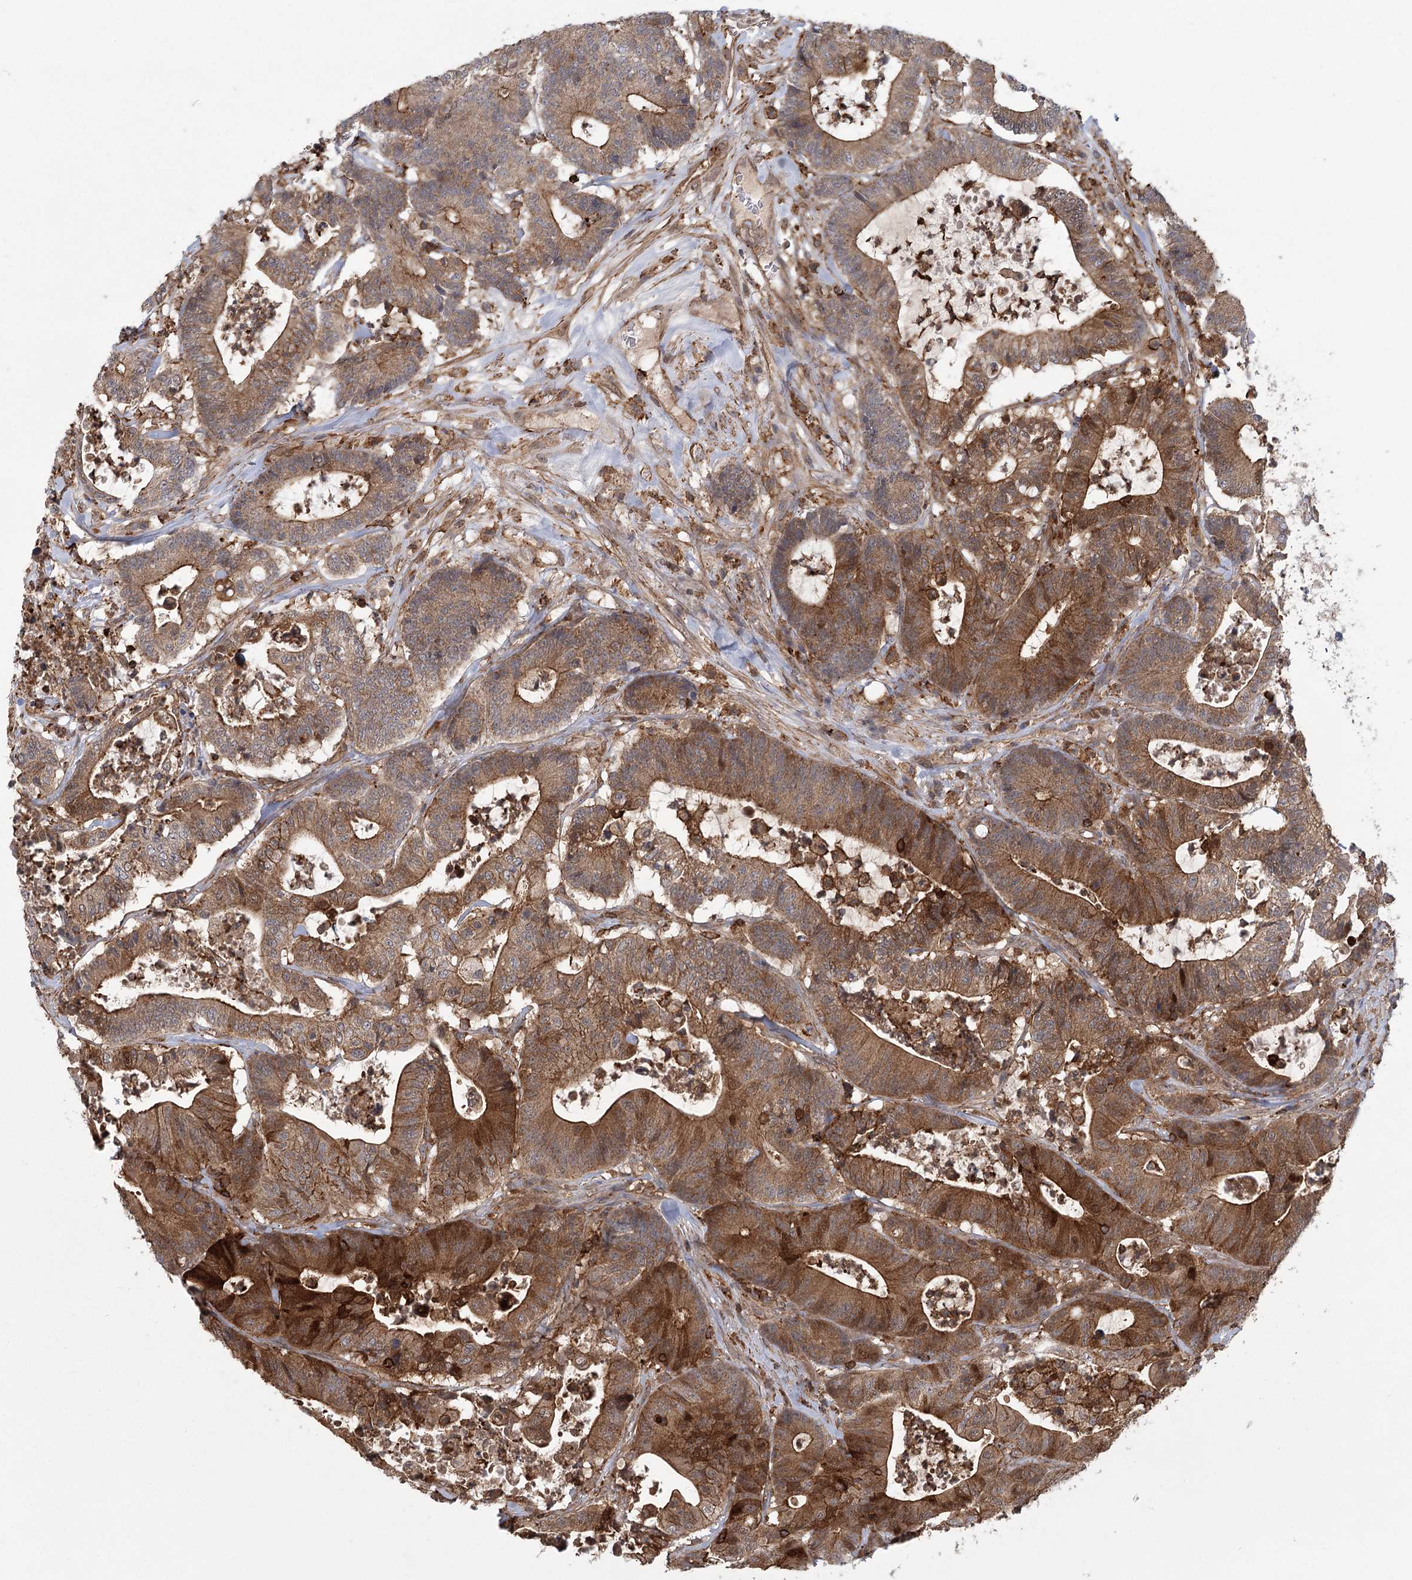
{"staining": {"intensity": "moderate", "quantity": ">75%", "location": "cytoplasmic/membranous"}, "tissue": "colorectal cancer", "cell_type": "Tumor cells", "image_type": "cancer", "snomed": [{"axis": "morphology", "description": "Adenocarcinoma, NOS"}, {"axis": "topography", "description": "Colon"}], "caption": "Human colorectal adenocarcinoma stained for a protein (brown) reveals moderate cytoplasmic/membranous positive staining in approximately >75% of tumor cells.", "gene": "MEPE", "patient": {"sex": "female", "age": 84}}